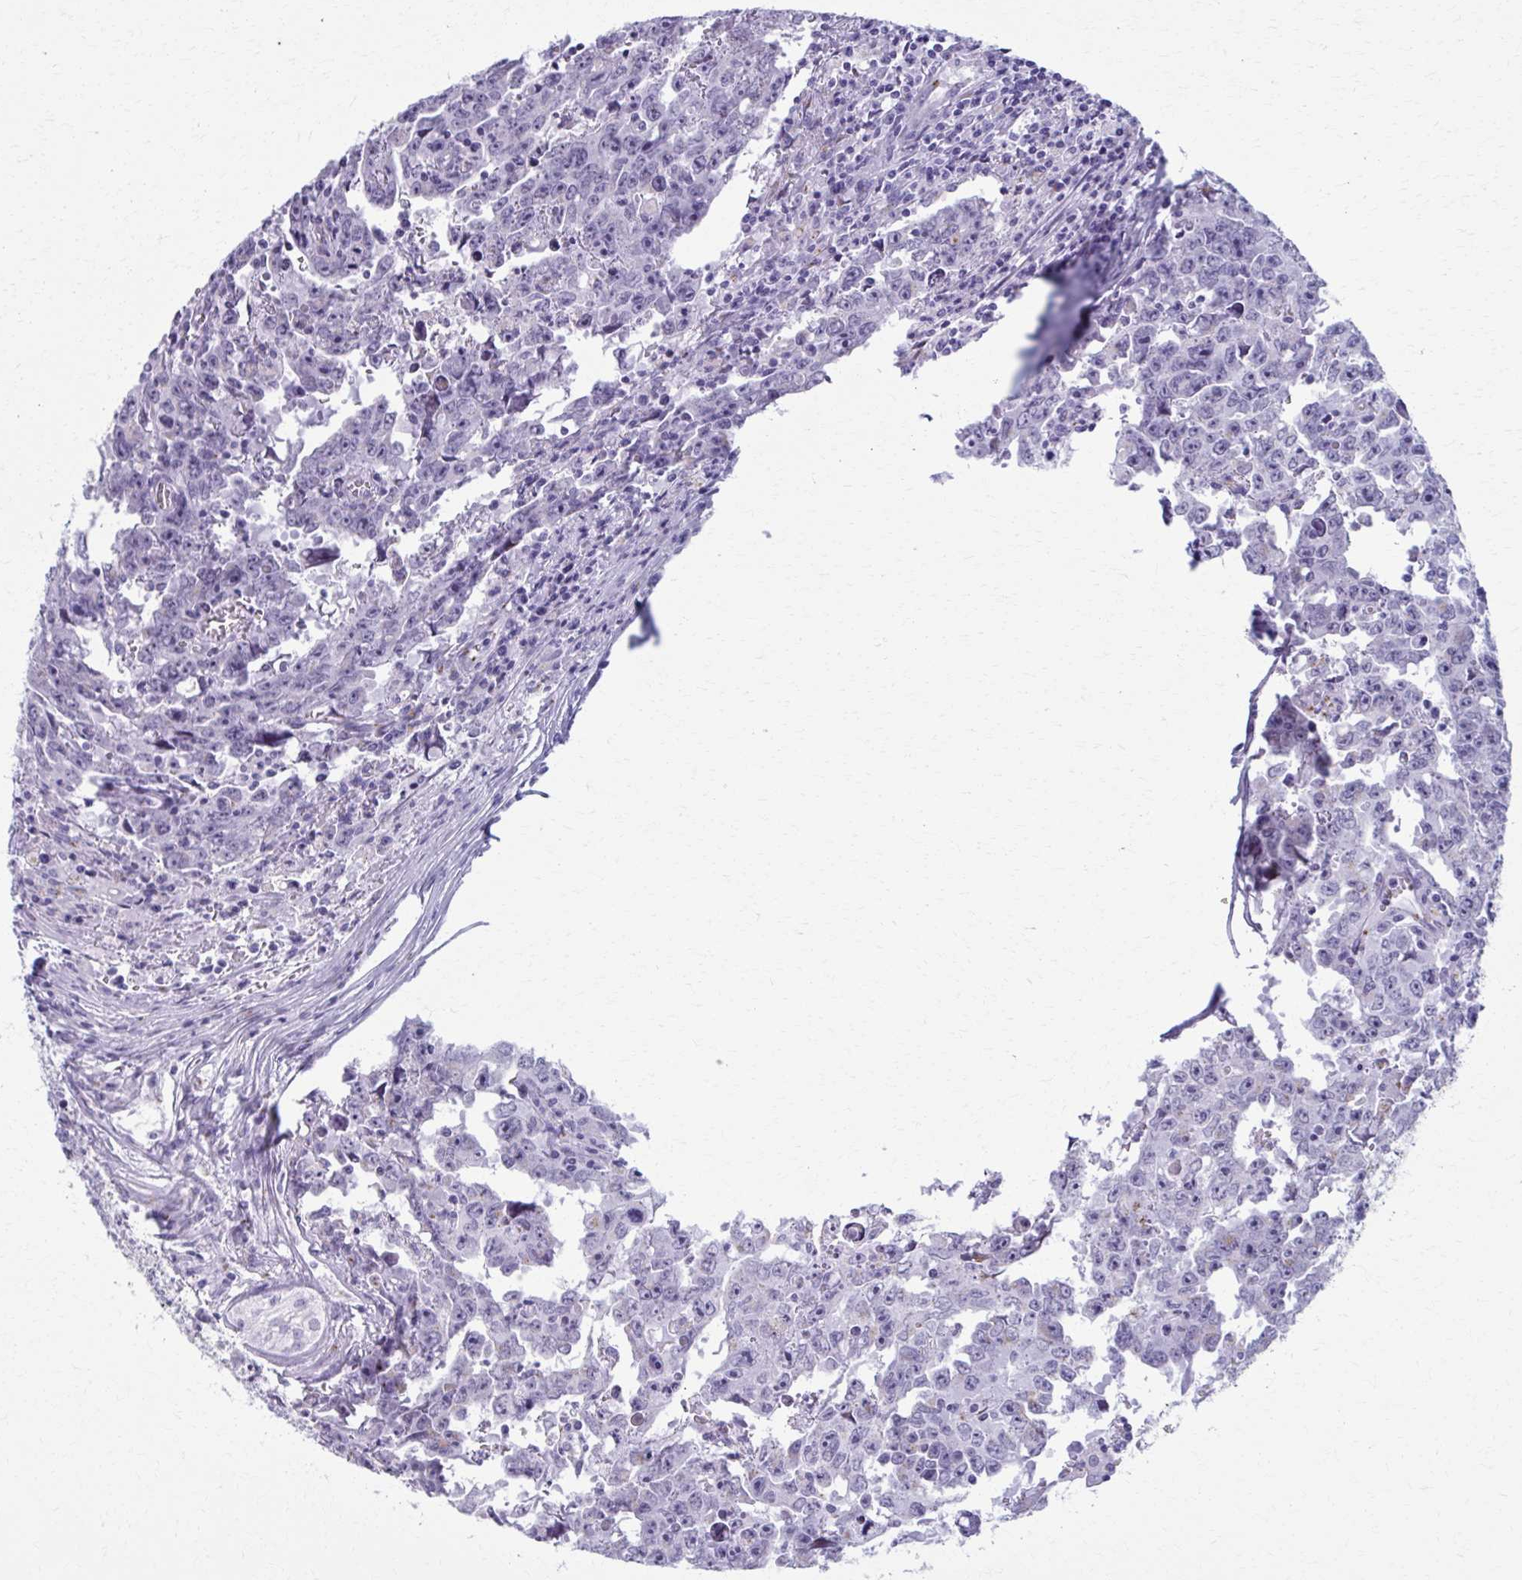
{"staining": {"intensity": "negative", "quantity": "none", "location": "none"}, "tissue": "testis cancer", "cell_type": "Tumor cells", "image_type": "cancer", "snomed": [{"axis": "morphology", "description": "Carcinoma, Embryonal, NOS"}, {"axis": "topography", "description": "Testis"}], "caption": "High magnification brightfield microscopy of testis cancer stained with DAB (3,3'-diaminobenzidine) (brown) and counterstained with hematoxylin (blue): tumor cells show no significant expression.", "gene": "ZNF682", "patient": {"sex": "male", "age": 22}}